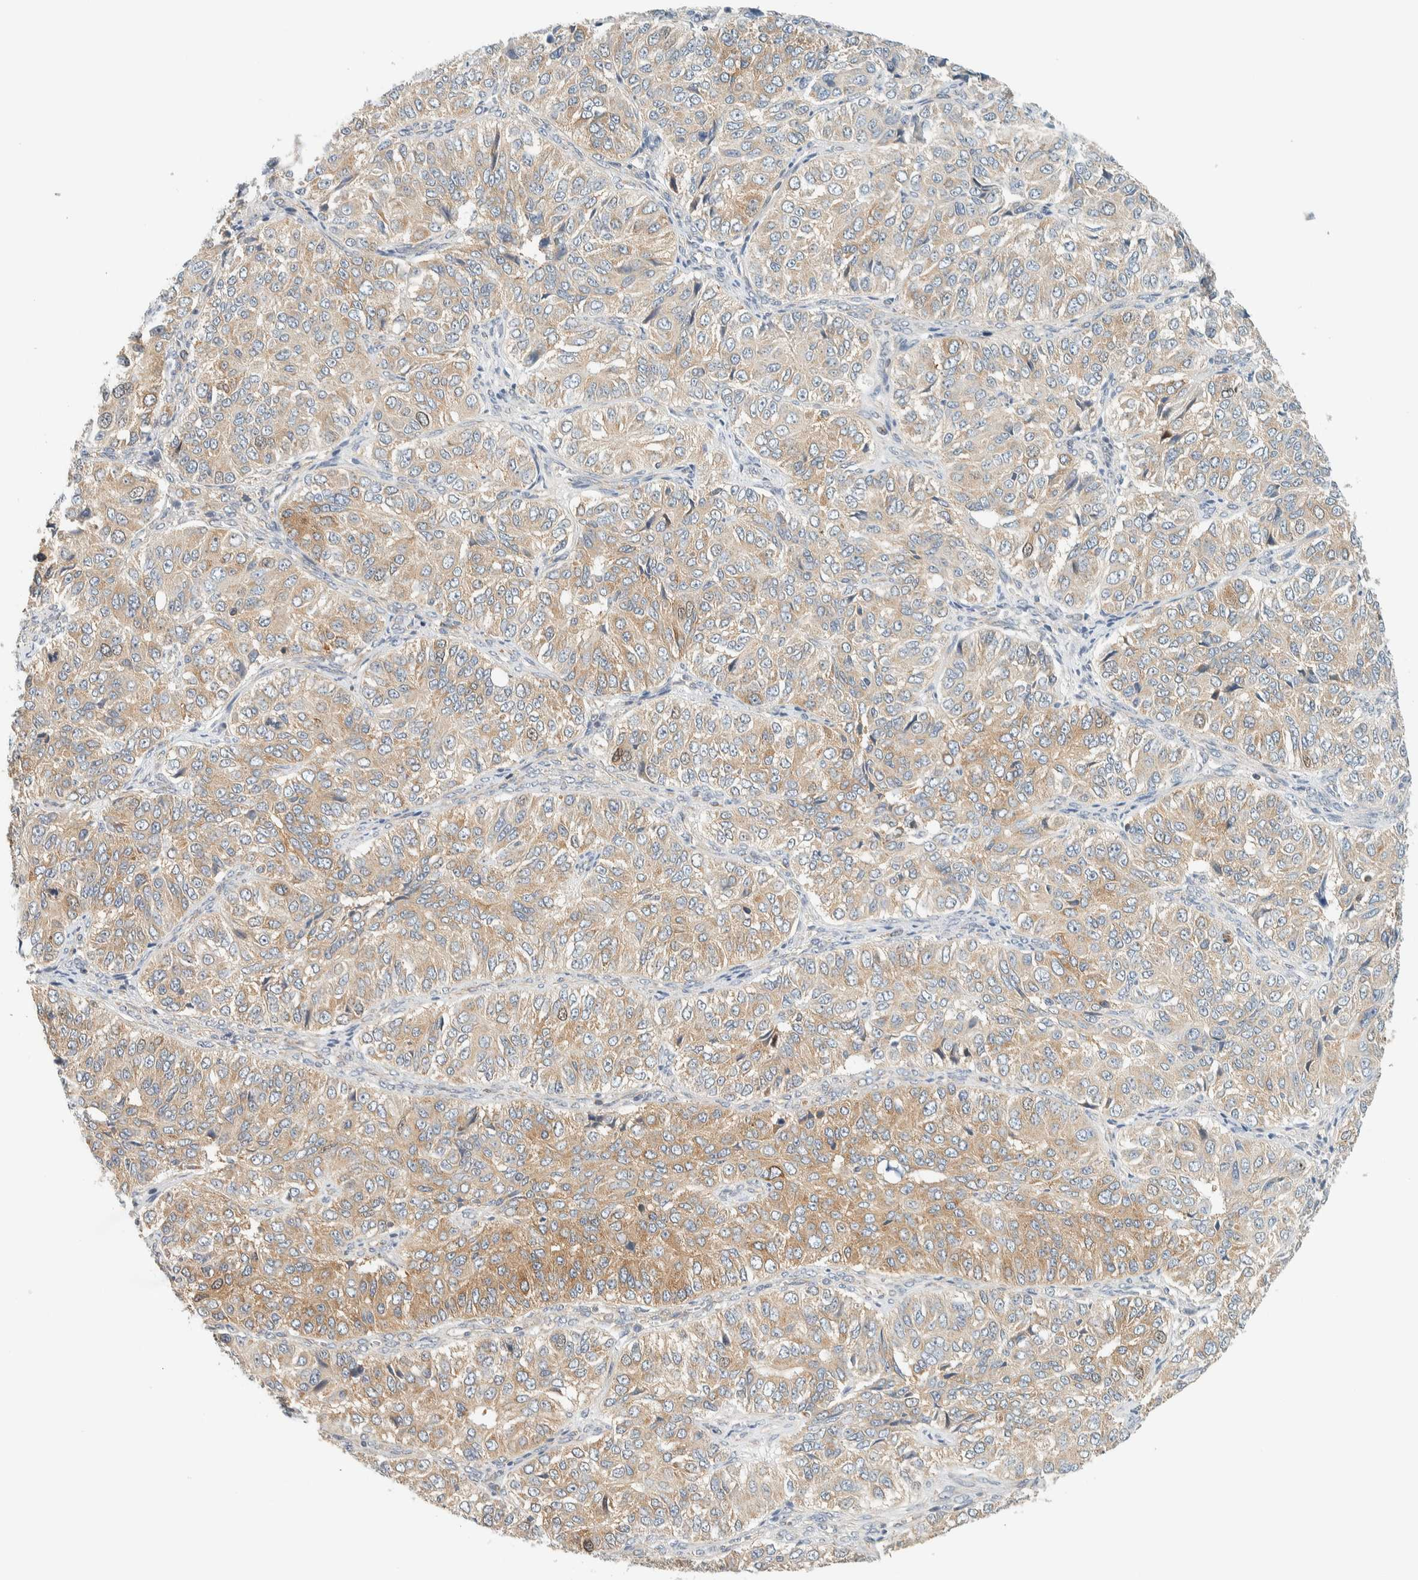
{"staining": {"intensity": "weak", "quantity": "<25%", "location": "cytoplasmic/membranous"}, "tissue": "ovarian cancer", "cell_type": "Tumor cells", "image_type": "cancer", "snomed": [{"axis": "morphology", "description": "Carcinoma, endometroid"}, {"axis": "topography", "description": "Ovary"}], "caption": "A high-resolution histopathology image shows immunohistochemistry staining of ovarian endometroid carcinoma, which demonstrates no significant expression in tumor cells. Brightfield microscopy of immunohistochemistry stained with DAB (3,3'-diaminobenzidine) (brown) and hematoxylin (blue), captured at high magnification.", "gene": "ARFGEF1", "patient": {"sex": "female", "age": 51}}